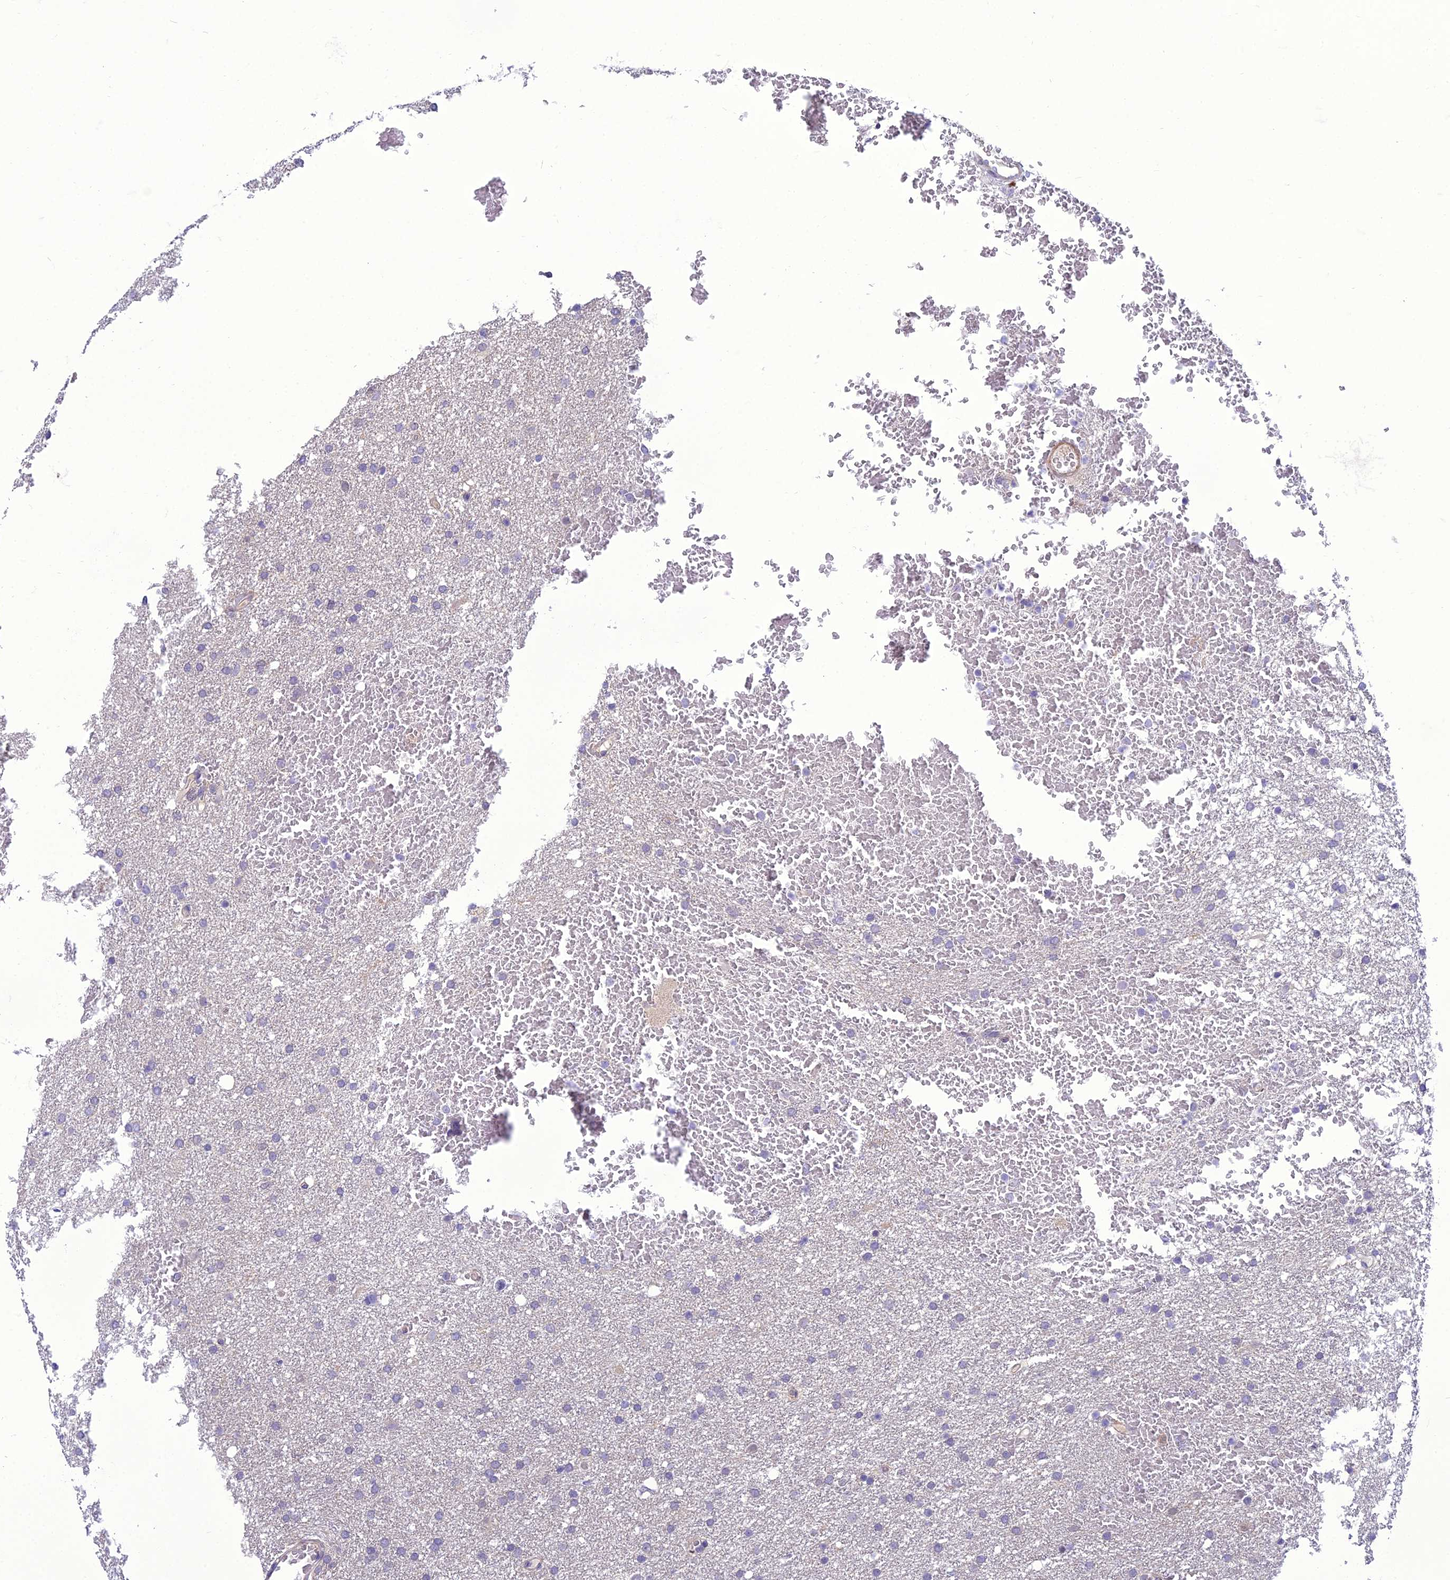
{"staining": {"intensity": "negative", "quantity": "none", "location": "none"}, "tissue": "glioma", "cell_type": "Tumor cells", "image_type": "cancer", "snomed": [{"axis": "morphology", "description": "Glioma, malignant, High grade"}, {"axis": "topography", "description": "Cerebral cortex"}], "caption": "A photomicrograph of malignant glioma (high-grade) stained for a protein exhibits no brown staining in tumor cells.", "gene": "GAB4", "patient": {"sex": "female", "age": 36}}